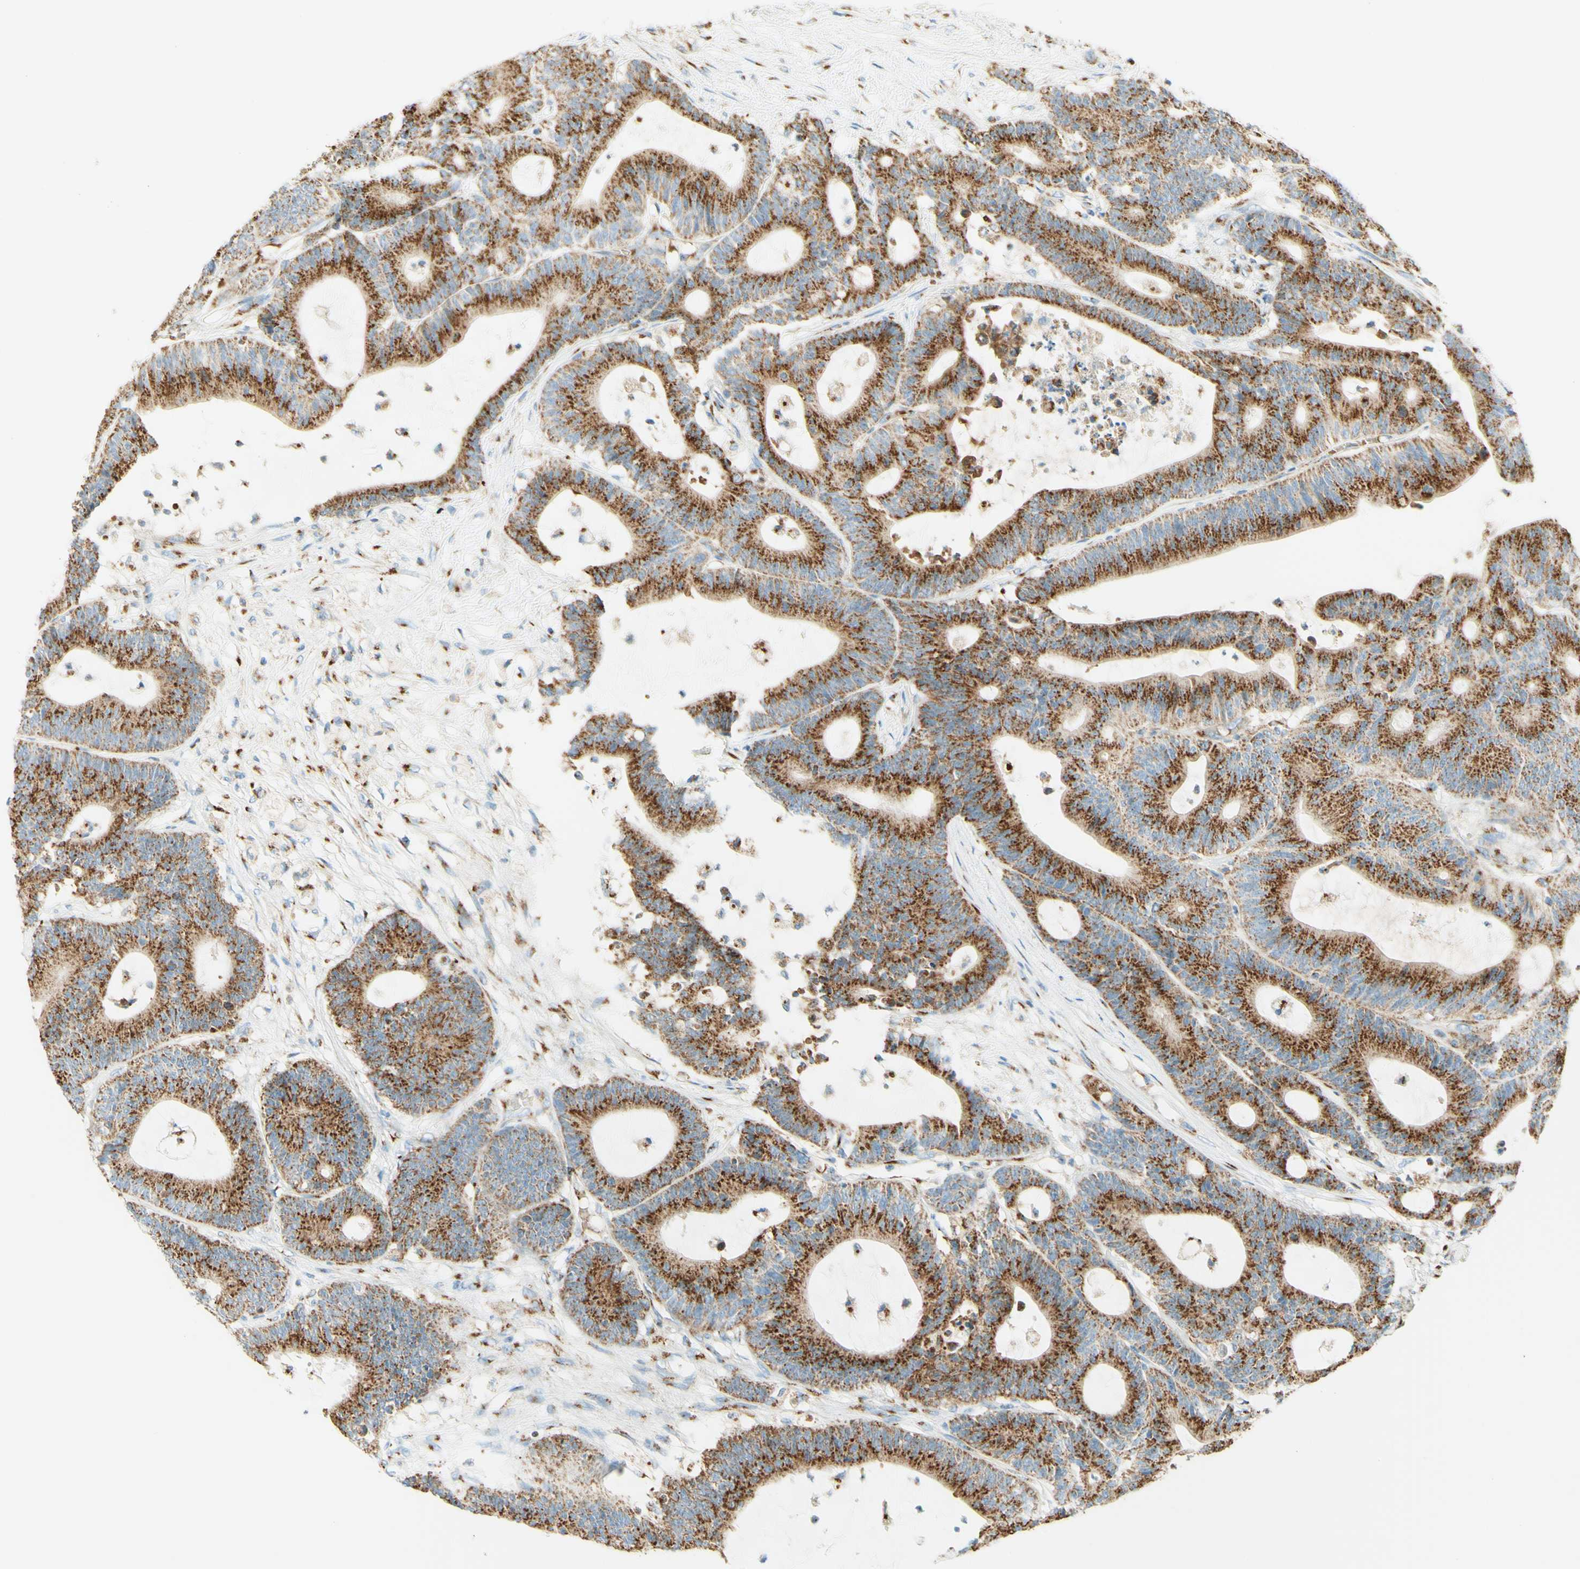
{"staining": {"intensity": "strong", "quantity": ">75%", "location": "cytoplasmic/membranous"}, "tissue": "colorectal cancer", "cell_type": "Tumor cells", "image_type": "cancer", "snomed": [{"axis": "morphology", "description": "Adenocarcinoma, NOS"}, {"axis": "topography", "description": "Colon"}], "caption": "Approximately >75% of tumor cells in colorectal cancer demonstrate strong cytoplasmic/membranous protein positivity as visualized by brown immunohistochemical staining.", "gene": "GOLGB1", "patient": {"sex": "female", "age": 84}}